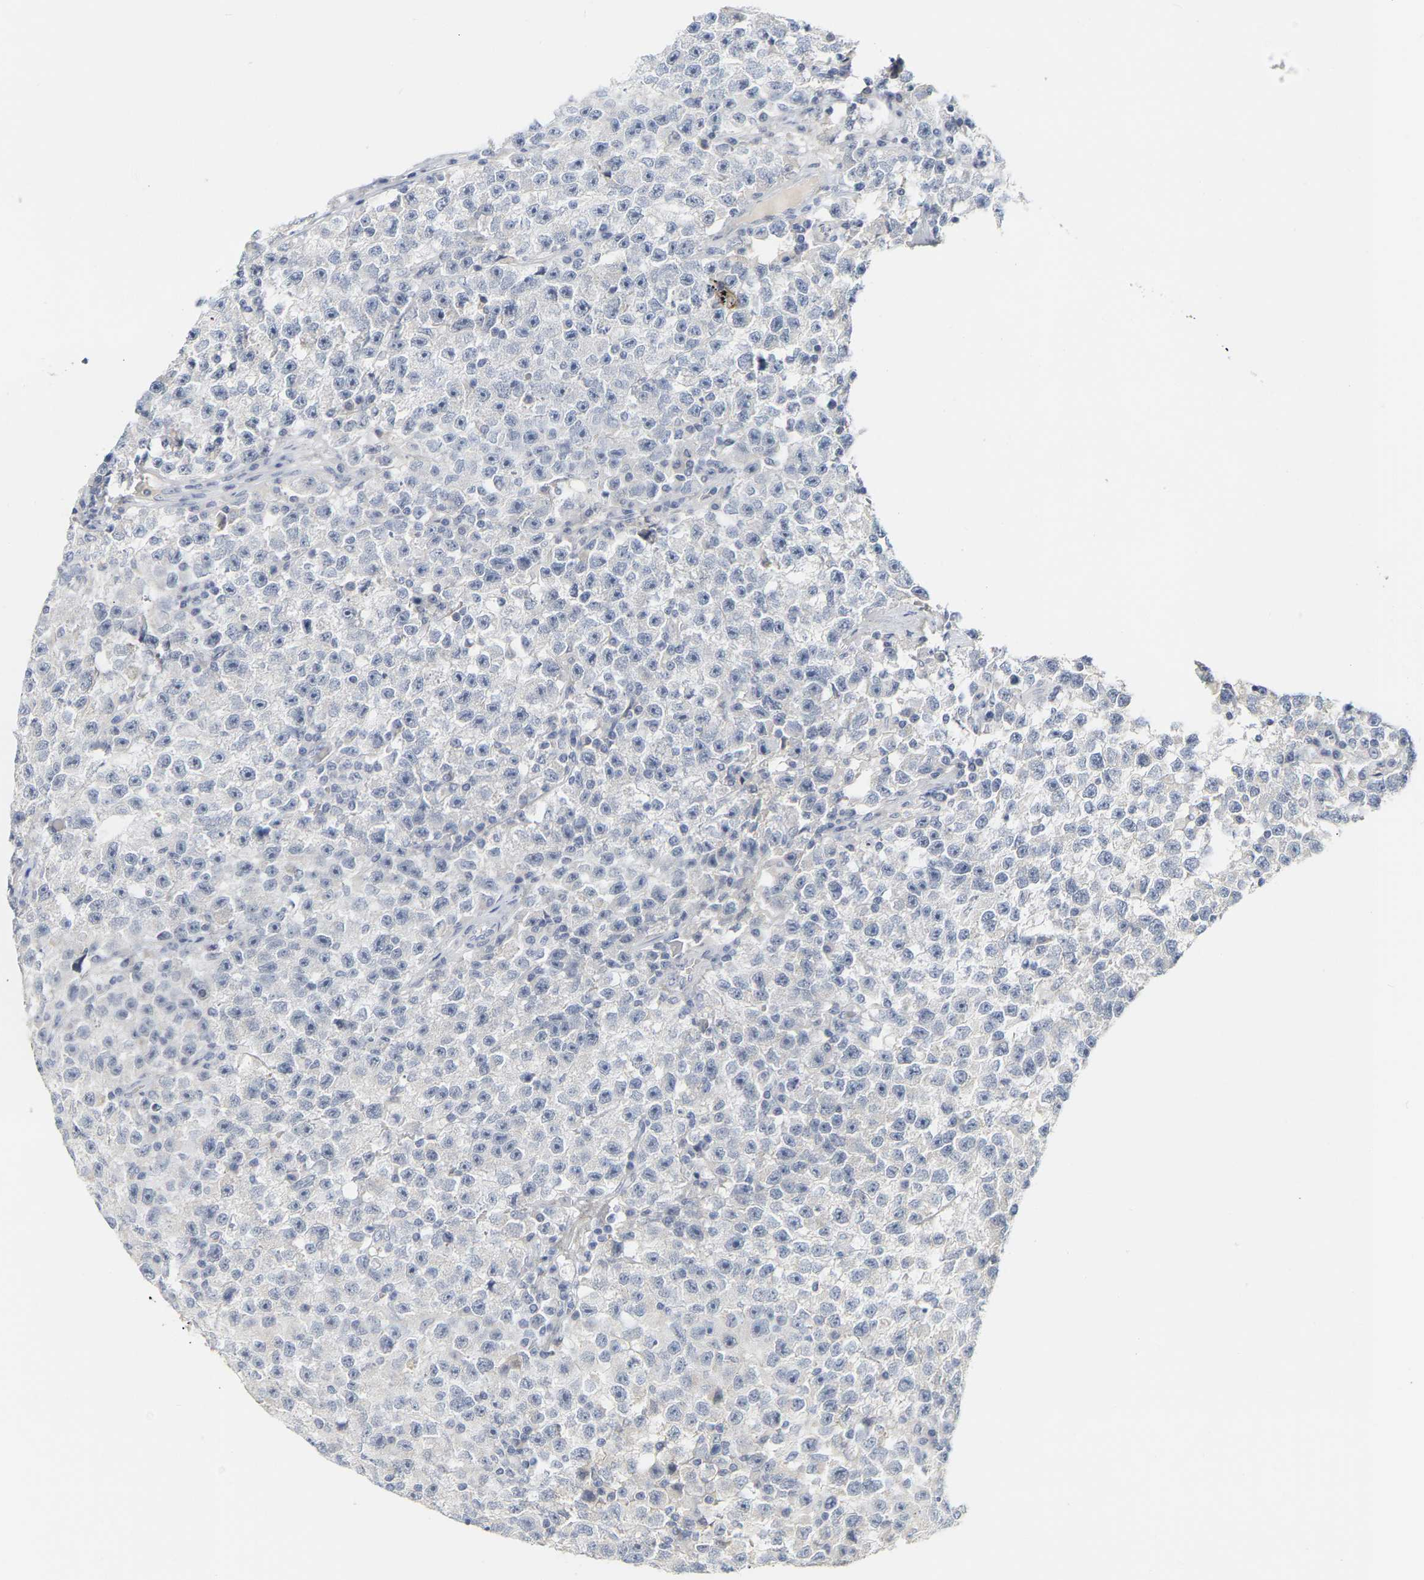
{"staining": {"intensity": "negative", "quantity": "none", "location": "none"}, "tissue": "testis cancer", "cell_type": "Tumor cells", "image_type": "cancer", "snomed": [{"axis": "morphology", "description": "Seminoma, NOS"}, {"axis": "topography", "description": "Testis"}], "caption": "Immunohistochemistry of human seminoma (testis) exhibits no staining in tumor cells. (DAB (3,3'-diaminobenzidine) immunohistochemistry (IHC), high magnification).", "gene": "KRT76", "patient": {"sex": "male", "age": 22}}